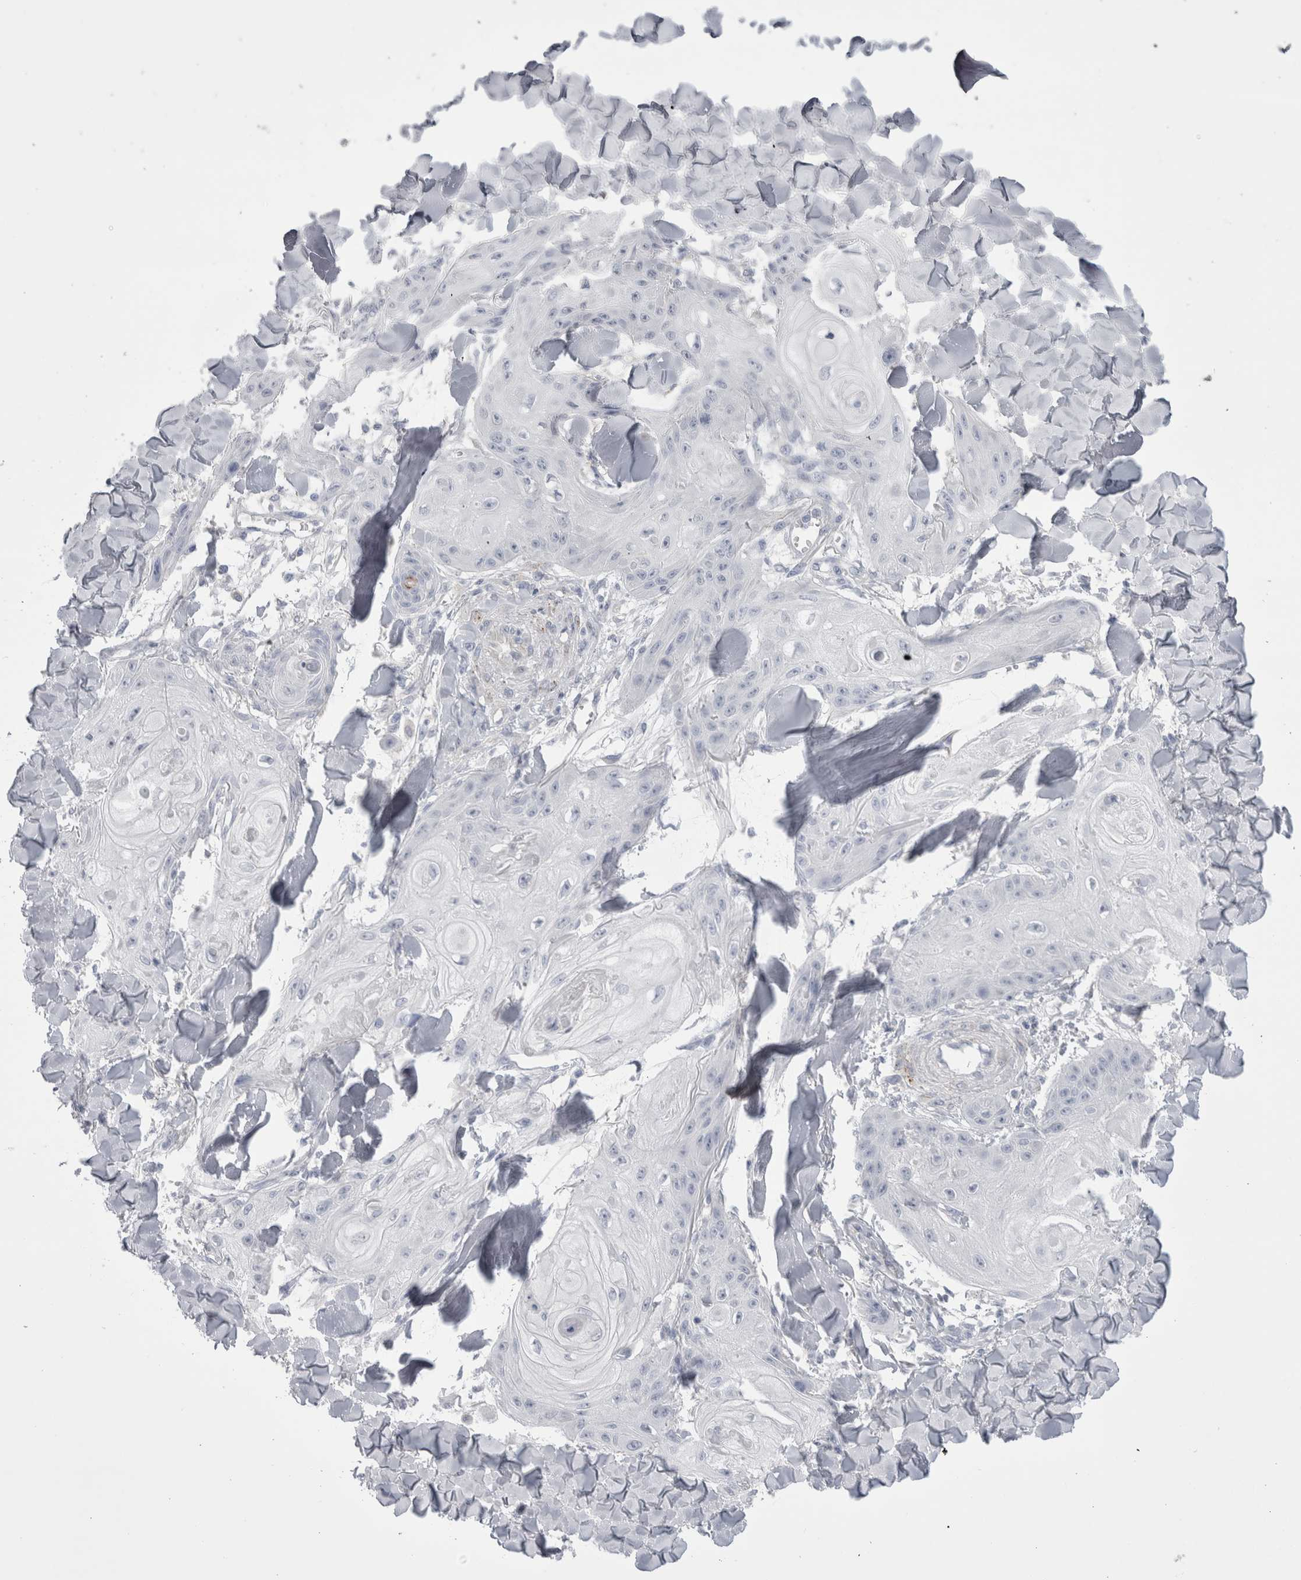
{"staining": {"intensity": "negative", "quantity": "none", "location": "none"}, "tissue": "skin cancer", "cell_type": "Tumor cells", "image_type": "cancer", "snomed": [{"axis": "morphology", "description": "Squamous cell carcinoma, NOS"}, {"axis": "topography", "description": "Skin"}], "caption": "IHC of human skin cancer exhibits no staining in tumor cells.", "gene": "EPDR1", "patient": {"sex": "male", "age": 74}}